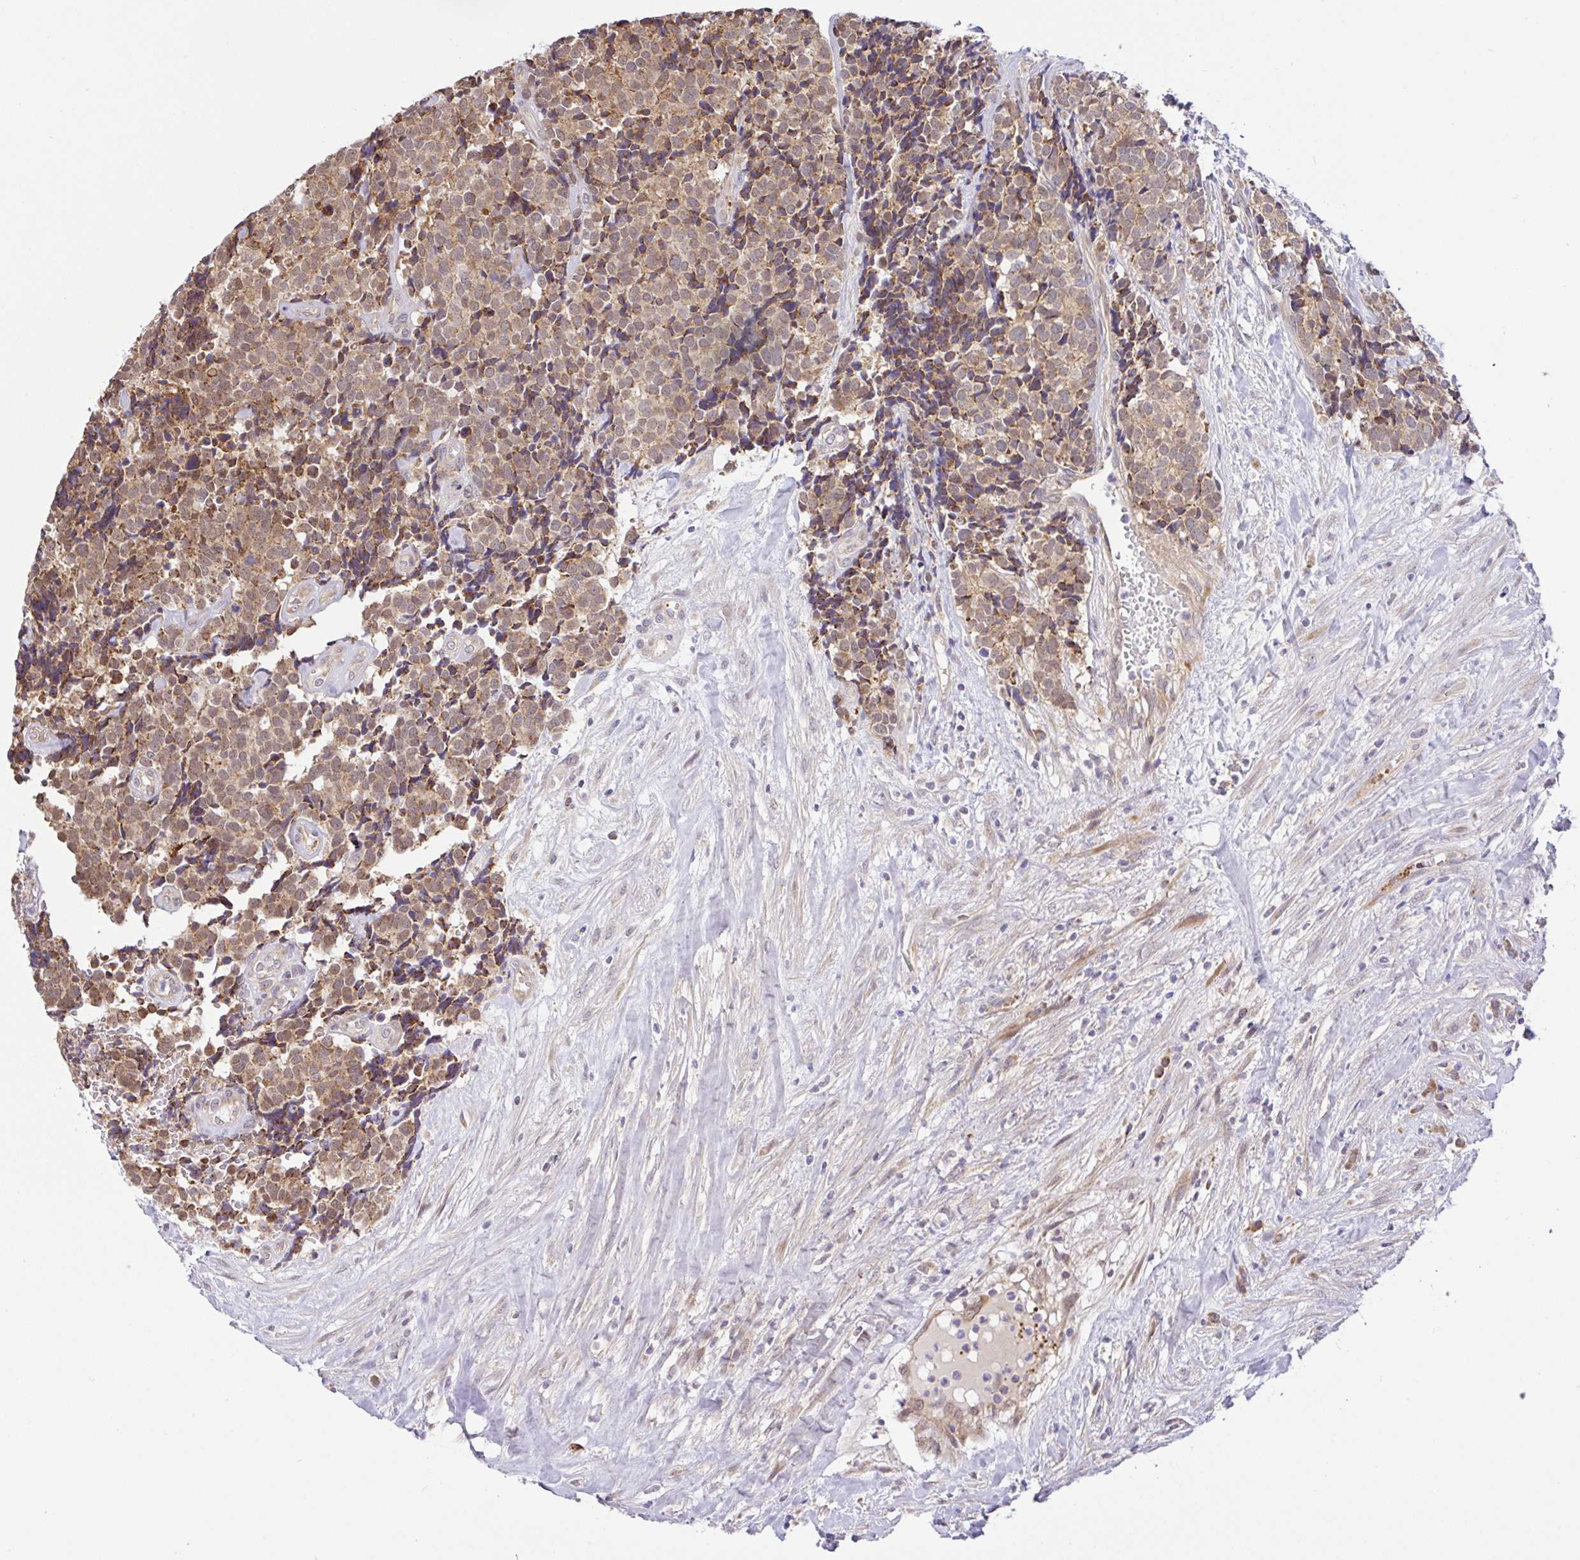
{"staining": {"intensity": "moderate", "quantity": ">75%", "location": "cytoplasmic/membranous"}, "tissue": "carcinoid", "cell_type": "Tumor cells", "image_type": "cancer", "snomed": [{"axis": "morphology", "description": "Carcinoid, malignant, NOS"}, {"axis": "topography", "description": "Skin"}], "caption": "Moderate cytoplasmic/membranous positivity is seen in about >75% of tumor cells in carcinoid. Using DAB (brown) and hematoxylin (blue) stains, captured at high magnification using brightfield microscopy.", "gene": "DLEU7", "patient": {"sex": "female", "age": 79}}